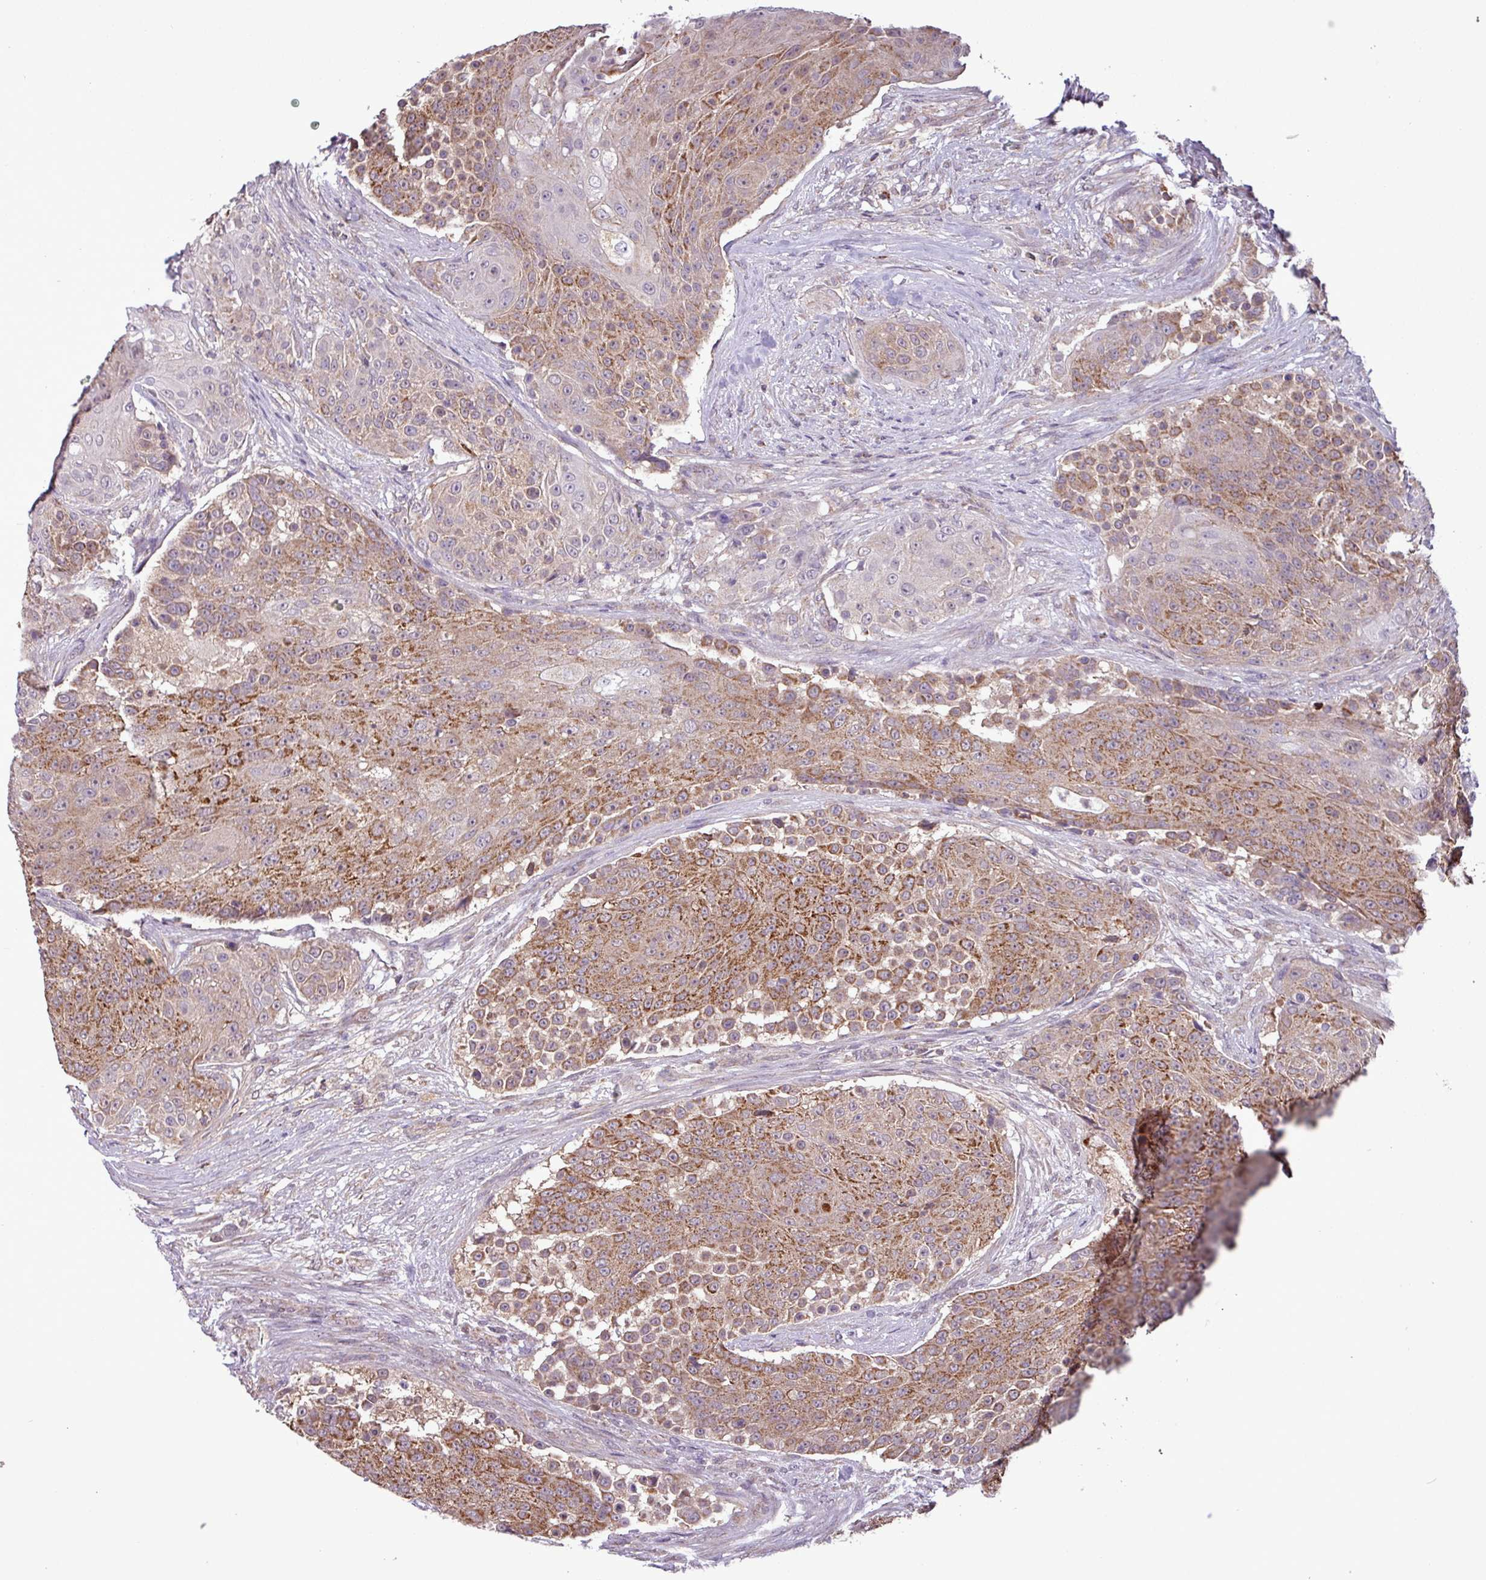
{"staining": {"intensity": "moderate", "quantity": ">75%", "location": "cytoplasmic/membranous"}, "tissue": "urothelial cancer", "cell_type": "Tumor cells", "image_type": "cancer", "snomed": [{"axis": "morphology", "description": "Urothelial carcinoma, High grade"}, {"axis": "topography", "description": "Urinary bladder"}], "caption": "Moderate cytoplasmic/membranous positivity is present in approximately >75% of tumor cells in urothelial carcinoma (high-grade).", "gene": "MCTP2", "patient": {"sex": "female", "age": 63}}